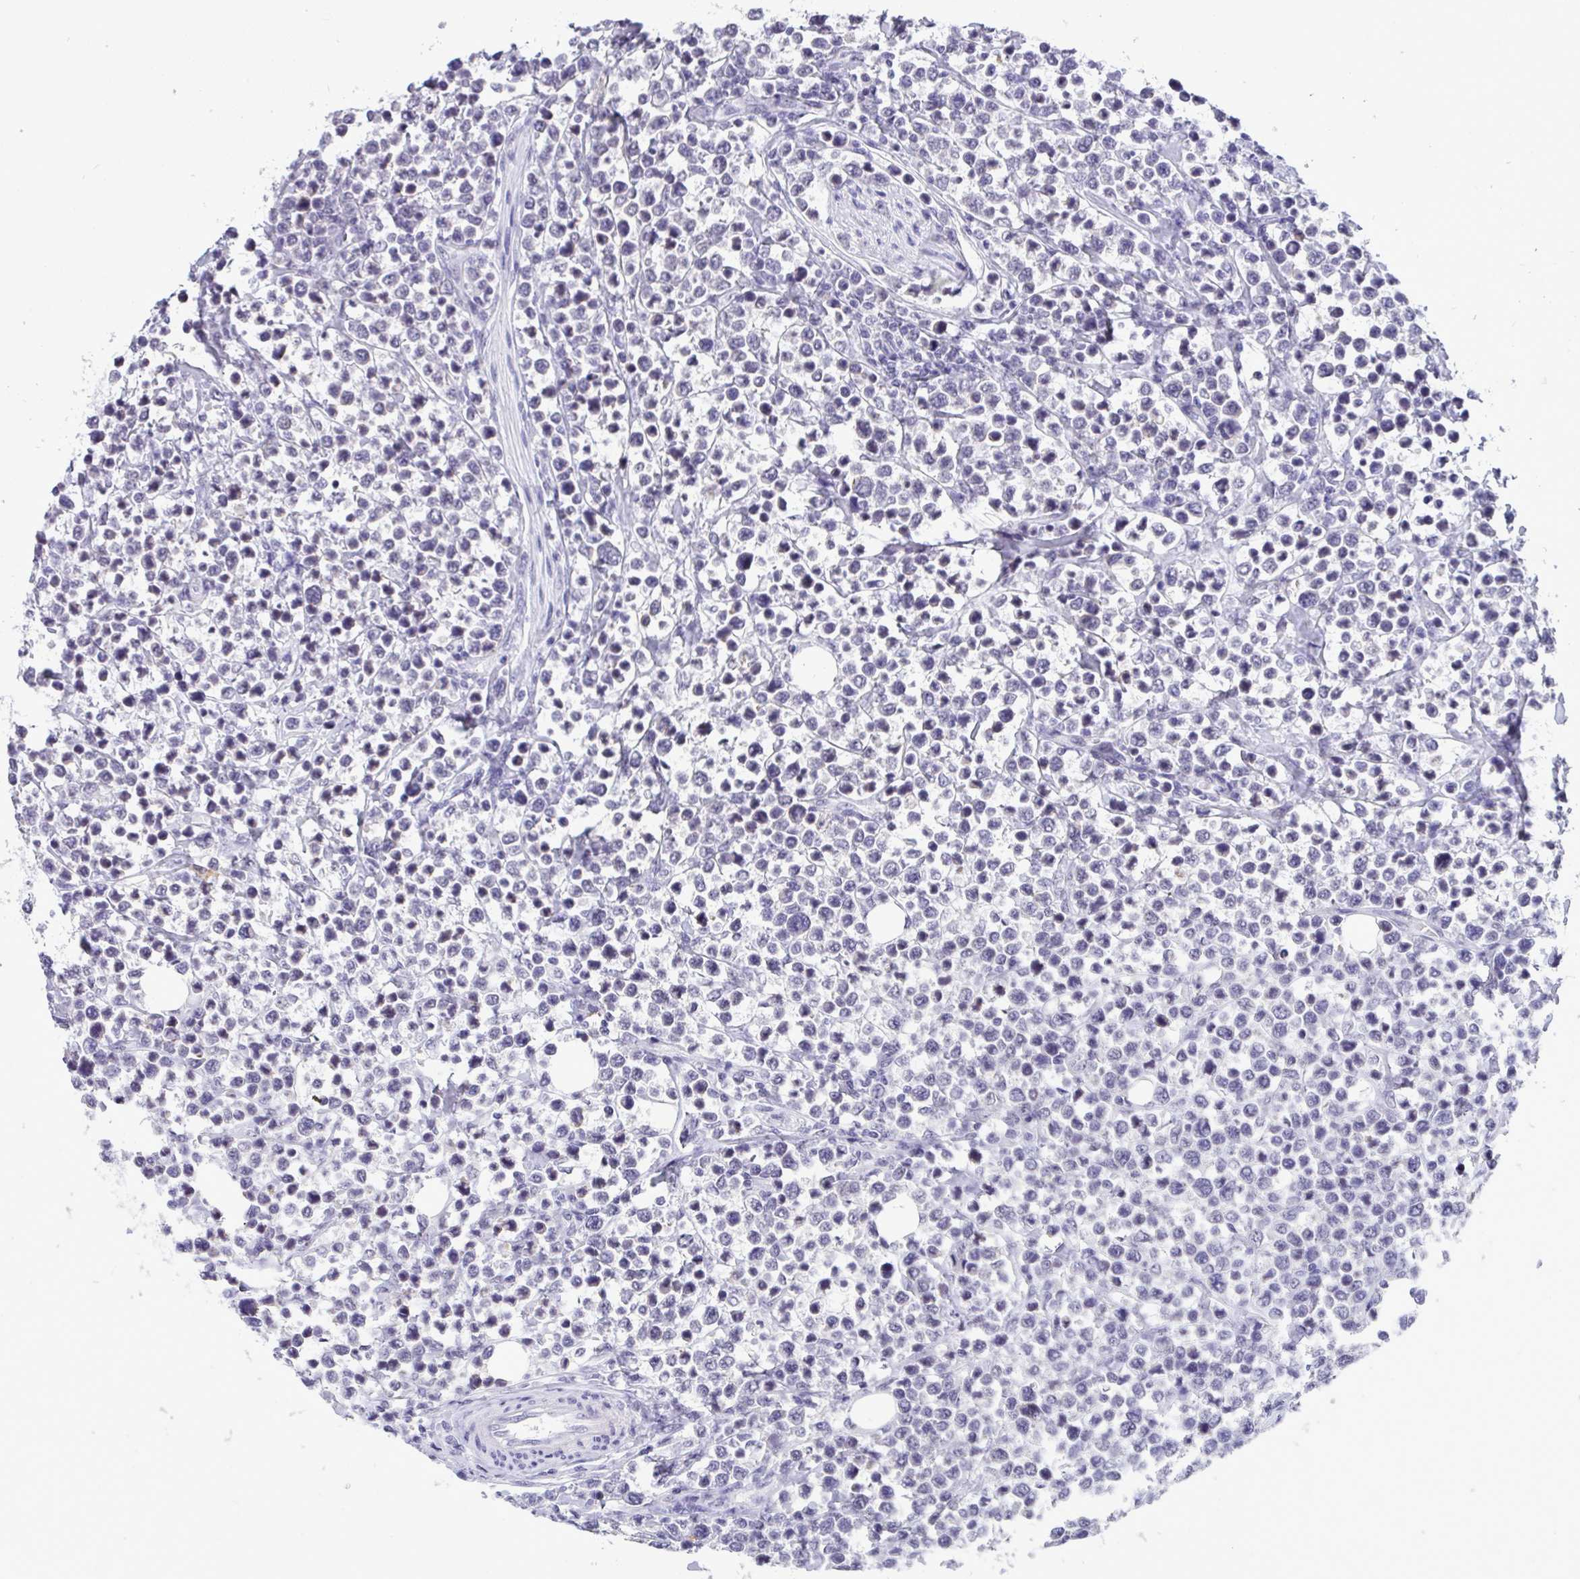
{"staining": {"intensity": "negative", "quantity": "none", "location": "none"}, "tissue": "lymphoma", "cell_type": "Tumor cells", "image_type": "cancer", "snomed": [{"axis": "morphology", "description": "Malignant lymphoma, non-Hodgkin's type, High grade"}, {"axis": "topography", "description": "Soft tissue"}], "caption": "Tumor cells are negative for brown protein staining in malignant lymphoma, non-Hodgkin's type (high-grade). (Brightfield microscopy of DAB IHC at high magnification).", "gene": "YBX2", "patient": {"sex": "female", "age": 56}}